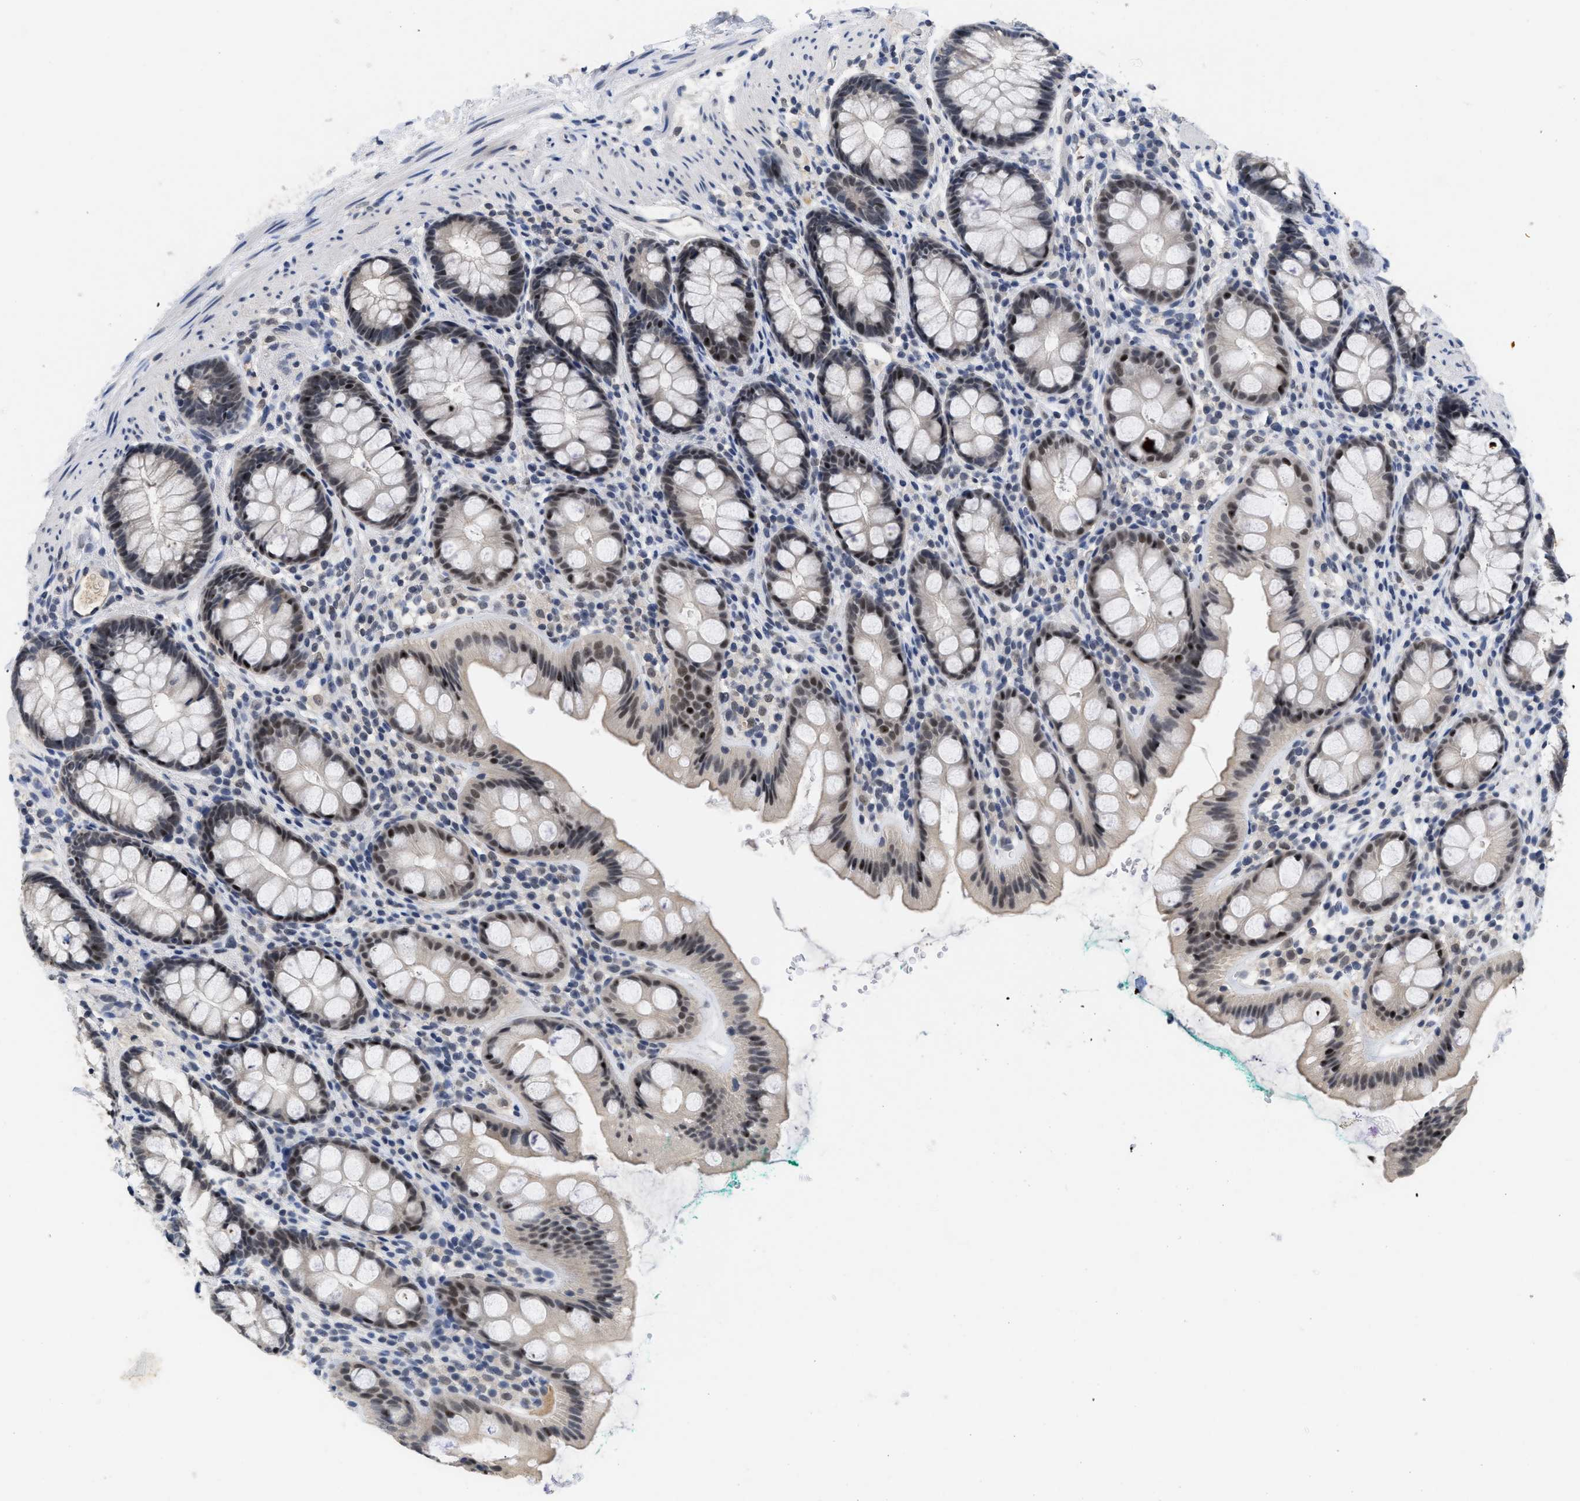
{"staining": {"intensity": "moderate", "quantity": "25%-75%", "location": "nuclear"}, "tissue": "rectum", "cell_type": "Glandular cells", "image_type": "normal", "snomed": [{"axis": "morphology", "description": "Normal tissue, NOS"}, {"axis": "topography", "description": "Rectum"}], "caption": "IHC staining of unremarkable rectum, which demonstrates medium levels of moderate nuclear positivity in about 25%-75% of glandular cells indicating moderate nuclear protein staining. The staining was performed using DAB (3,3'-diaminobenzidine) (brown) for protein detection and nuclei were counterstained in hematoxylin (blue).", "gene": "GGNBP2", "patient": {"sex": "female", "age": 65}}